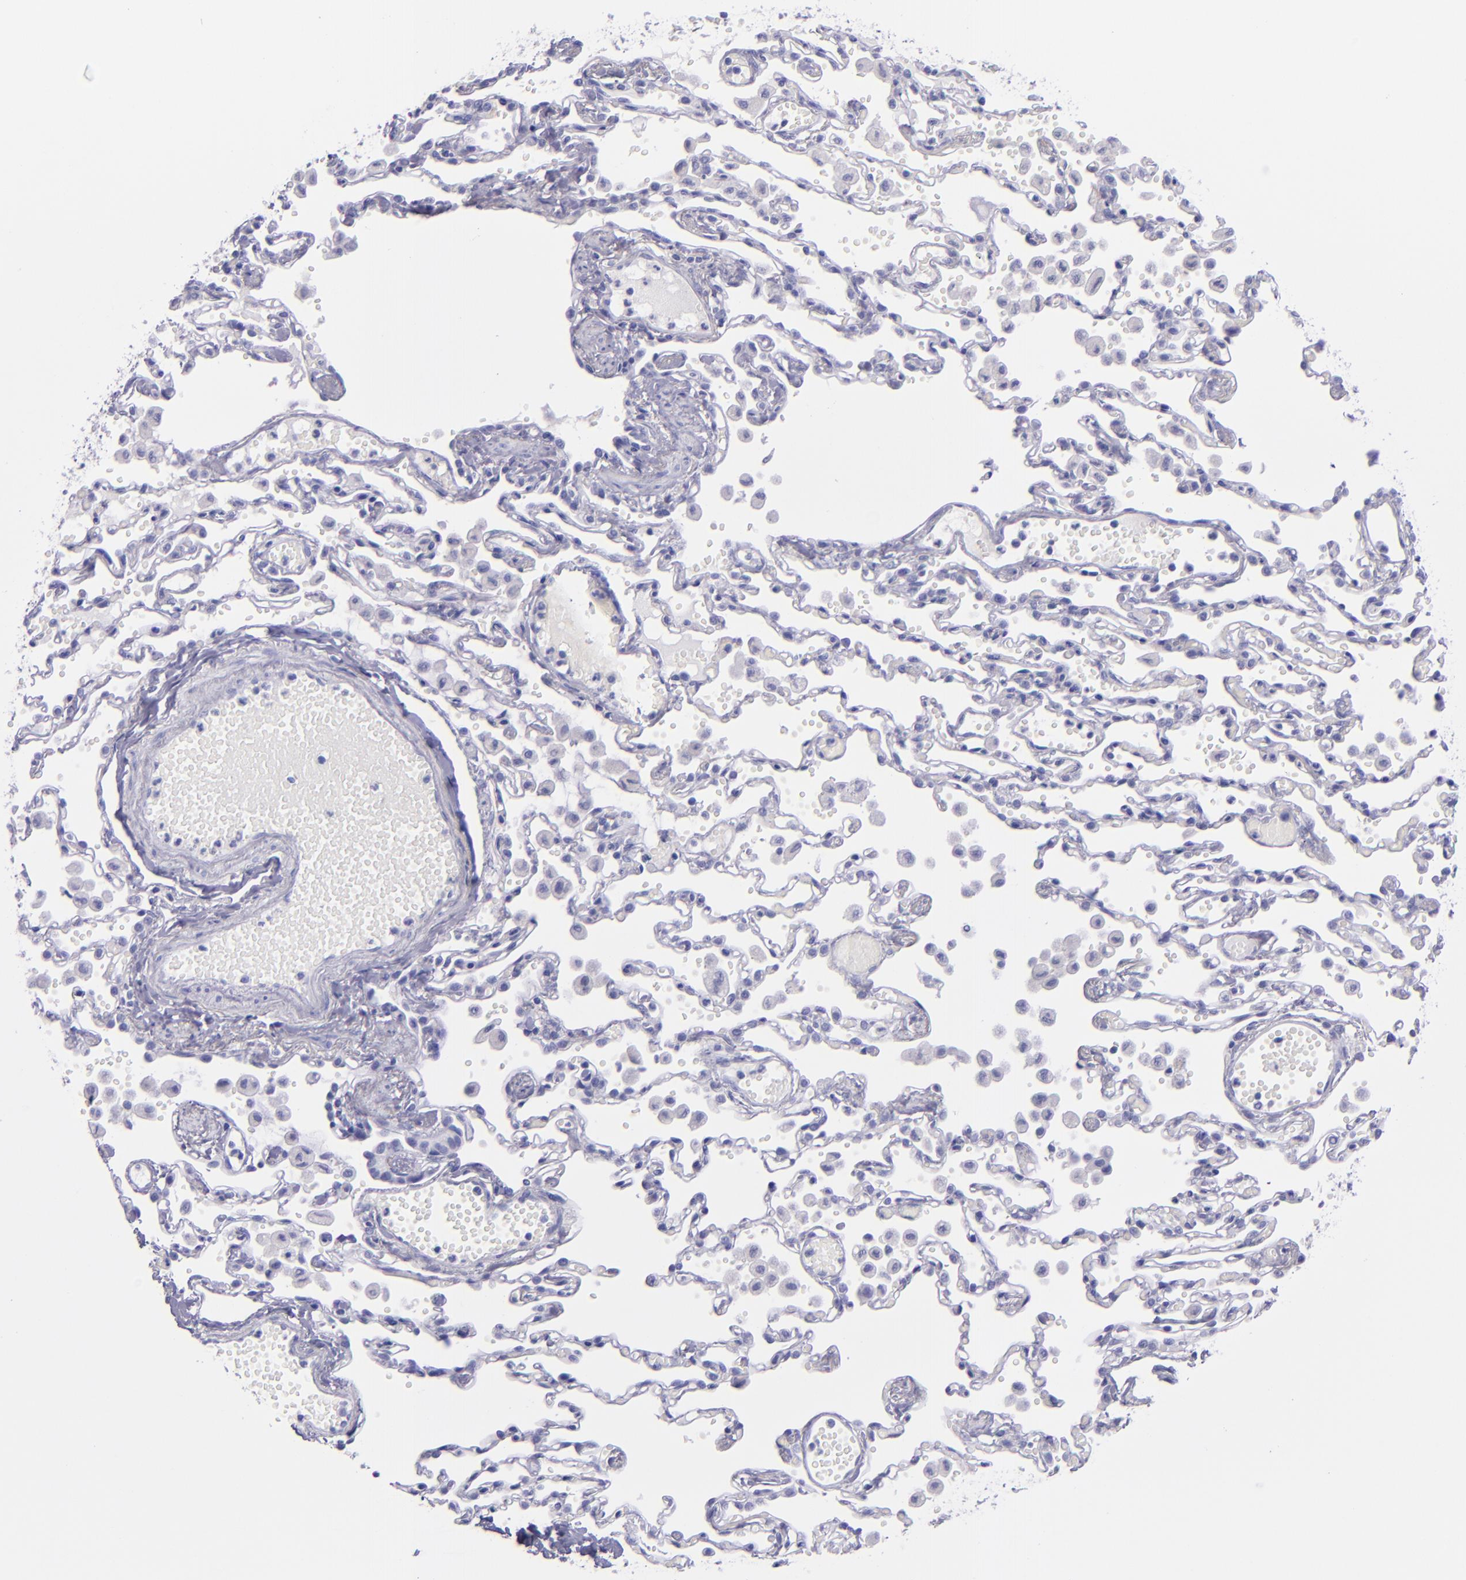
{"staining": {"intensity": "negative", "quantity": "none", "location": "none"}, "tissue": "bronchus", "cell_type": "Respiratory epithelial cells", "image_type": "normal", "snomed": [{"axis": "morphology", "description": "Normal tissue, NOS"}, {"axis": "topography", "description": "Cartilage tissue"}, {"axis": "topography", "description": "Bronchus"}, {"axis": "topography", "description": "Lung"}, {"axis": "topography", "description": "Peripheral nerve tissue"}], "caption": "Respiratory epithelial cells show no significant protein positivity in benign bronchus.", "gene": "TNNT3", "patient": {"sex": "female", "age": 49}}